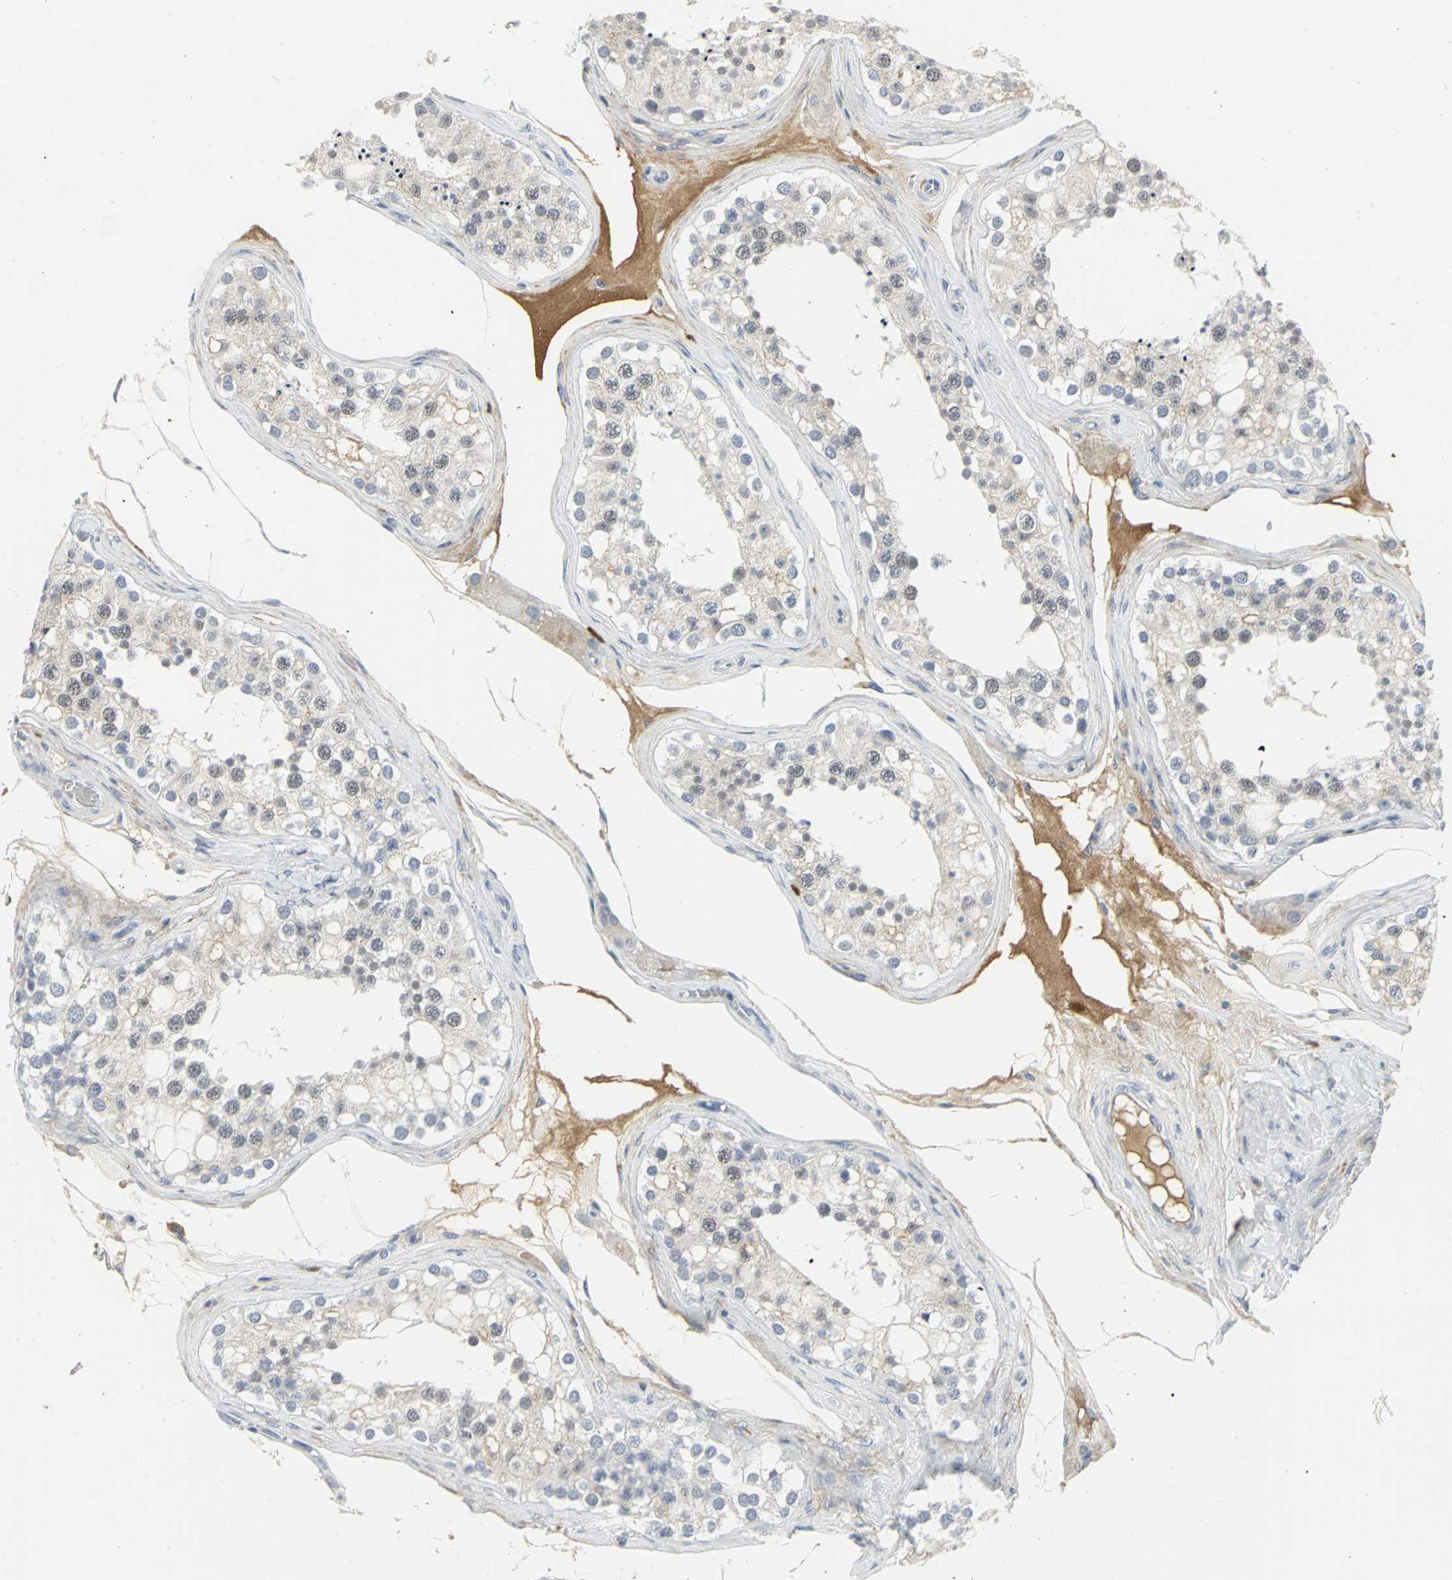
{"staining": {"intensity": "weak", "quantity": "25%-75%", "location": "cytoplasmic/membranous,nuclear"}, "tissue": "testis", "cell_type": "Cells in seminiferous ducts", "image_type": "normal", "snomed": [{"axis": "morphology", "description": "Normal tissue, NOS"}, {"axis": "topography", "description": "Testis"}], "caption": "An immunohistochemistry photomicrograph of unremarkable tissue is shown. Protein staining in brown shows weak cytoplasmic/membranous,nuclear positivity in testis within cells in seminiferous ducts.", "gene": "ZIC1", "patient": {"sex": "male", "age": 68}}